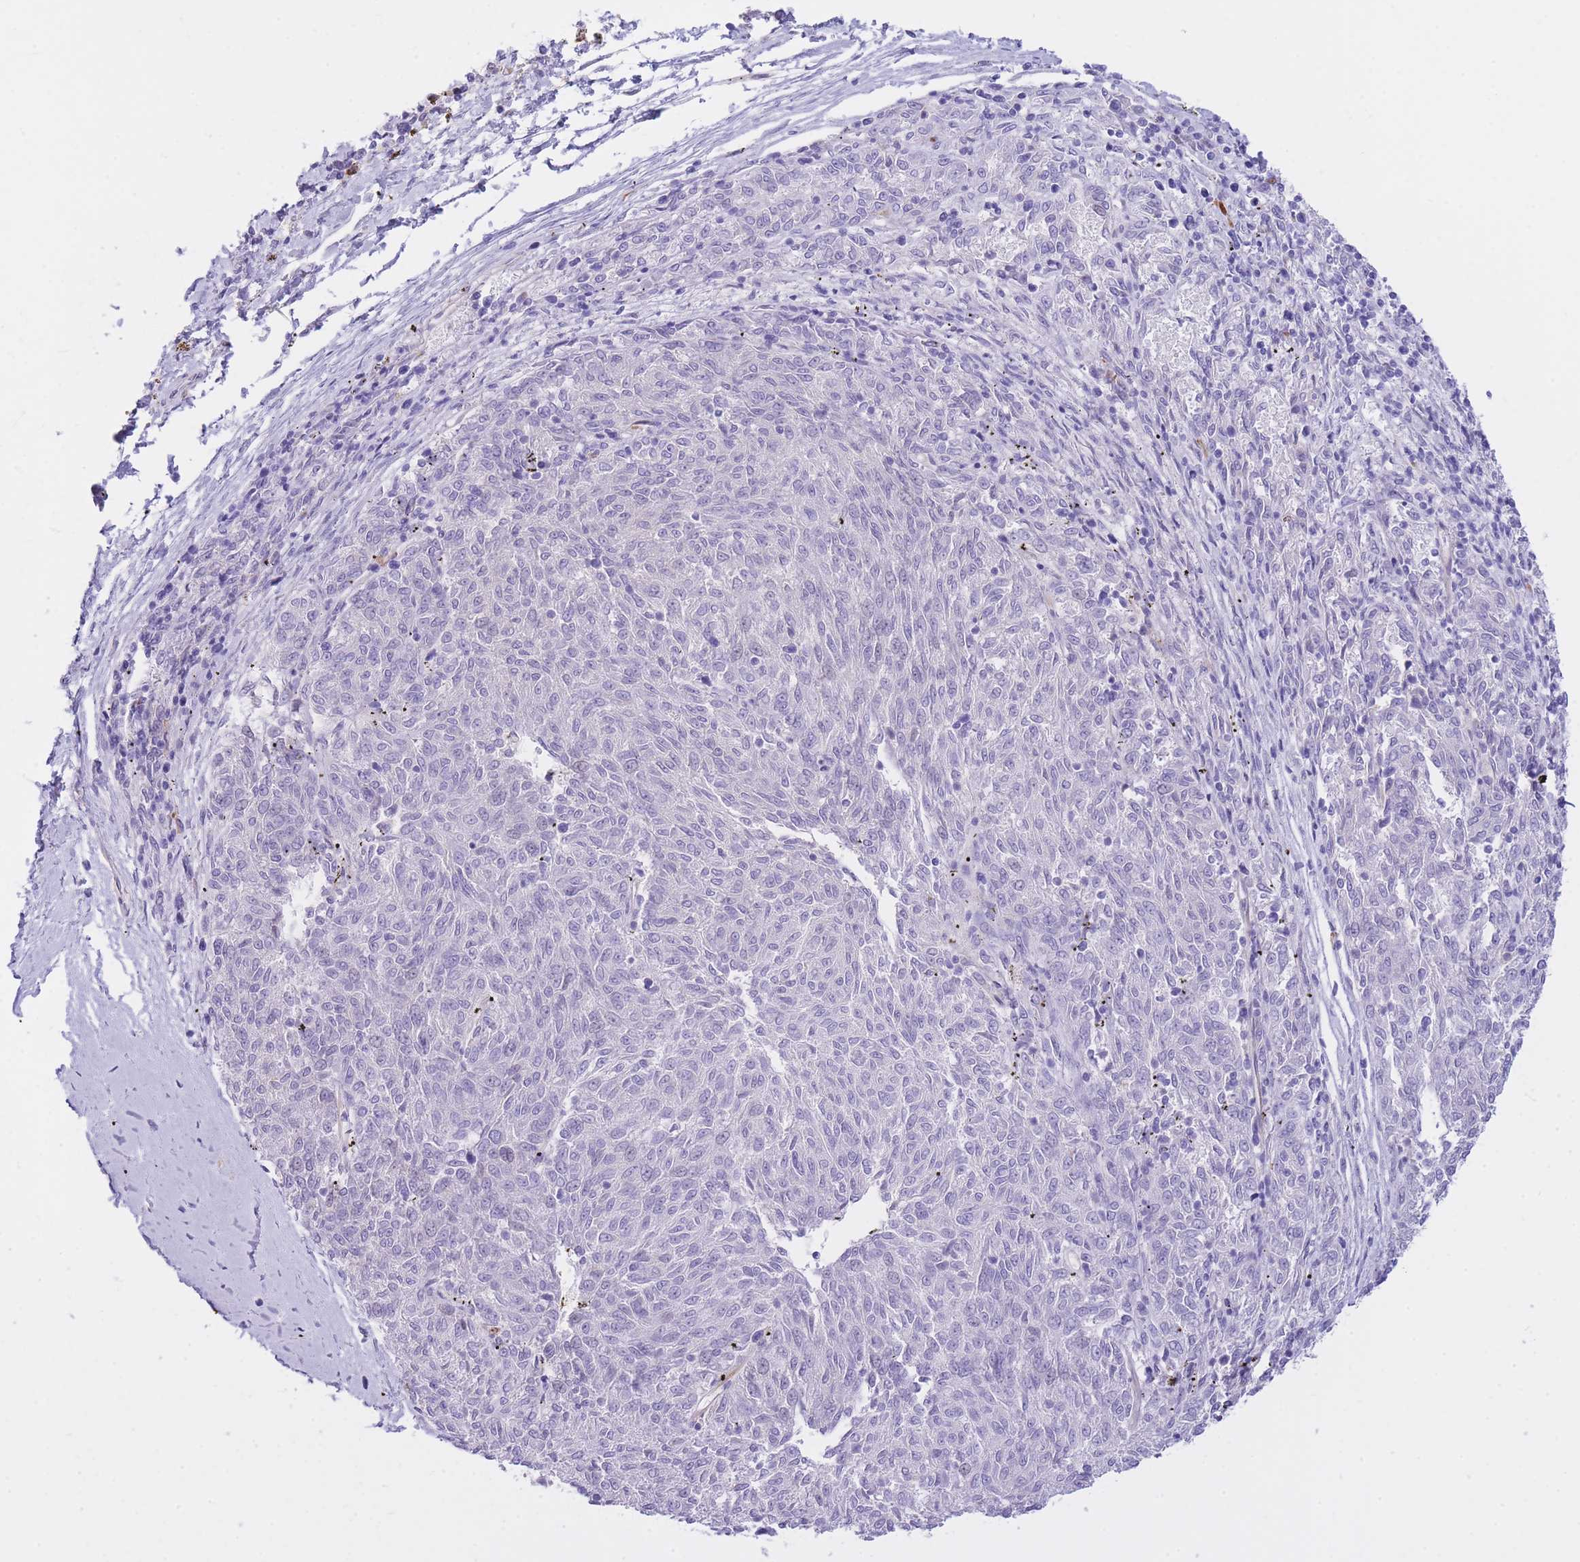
{"staining": {"intensity": "negative", "quantity": "none", "location": "none"}, "tissue": "melanoma", "cell_type": "Tumor cells", "image_type": "cancer", "snomed": [{"axis": "morphology", "description": "Malignant melanoma, NOS"}, {"axis": "topography", "description": "Skin"}], "caption": "An immunohistochemistry (IHC) image of malignant melanoma is shown. There is no staining in tumor cells of malignant melanoma.", "gene": "PLBD1", "patient": {"sex": "female", "age": 72}}